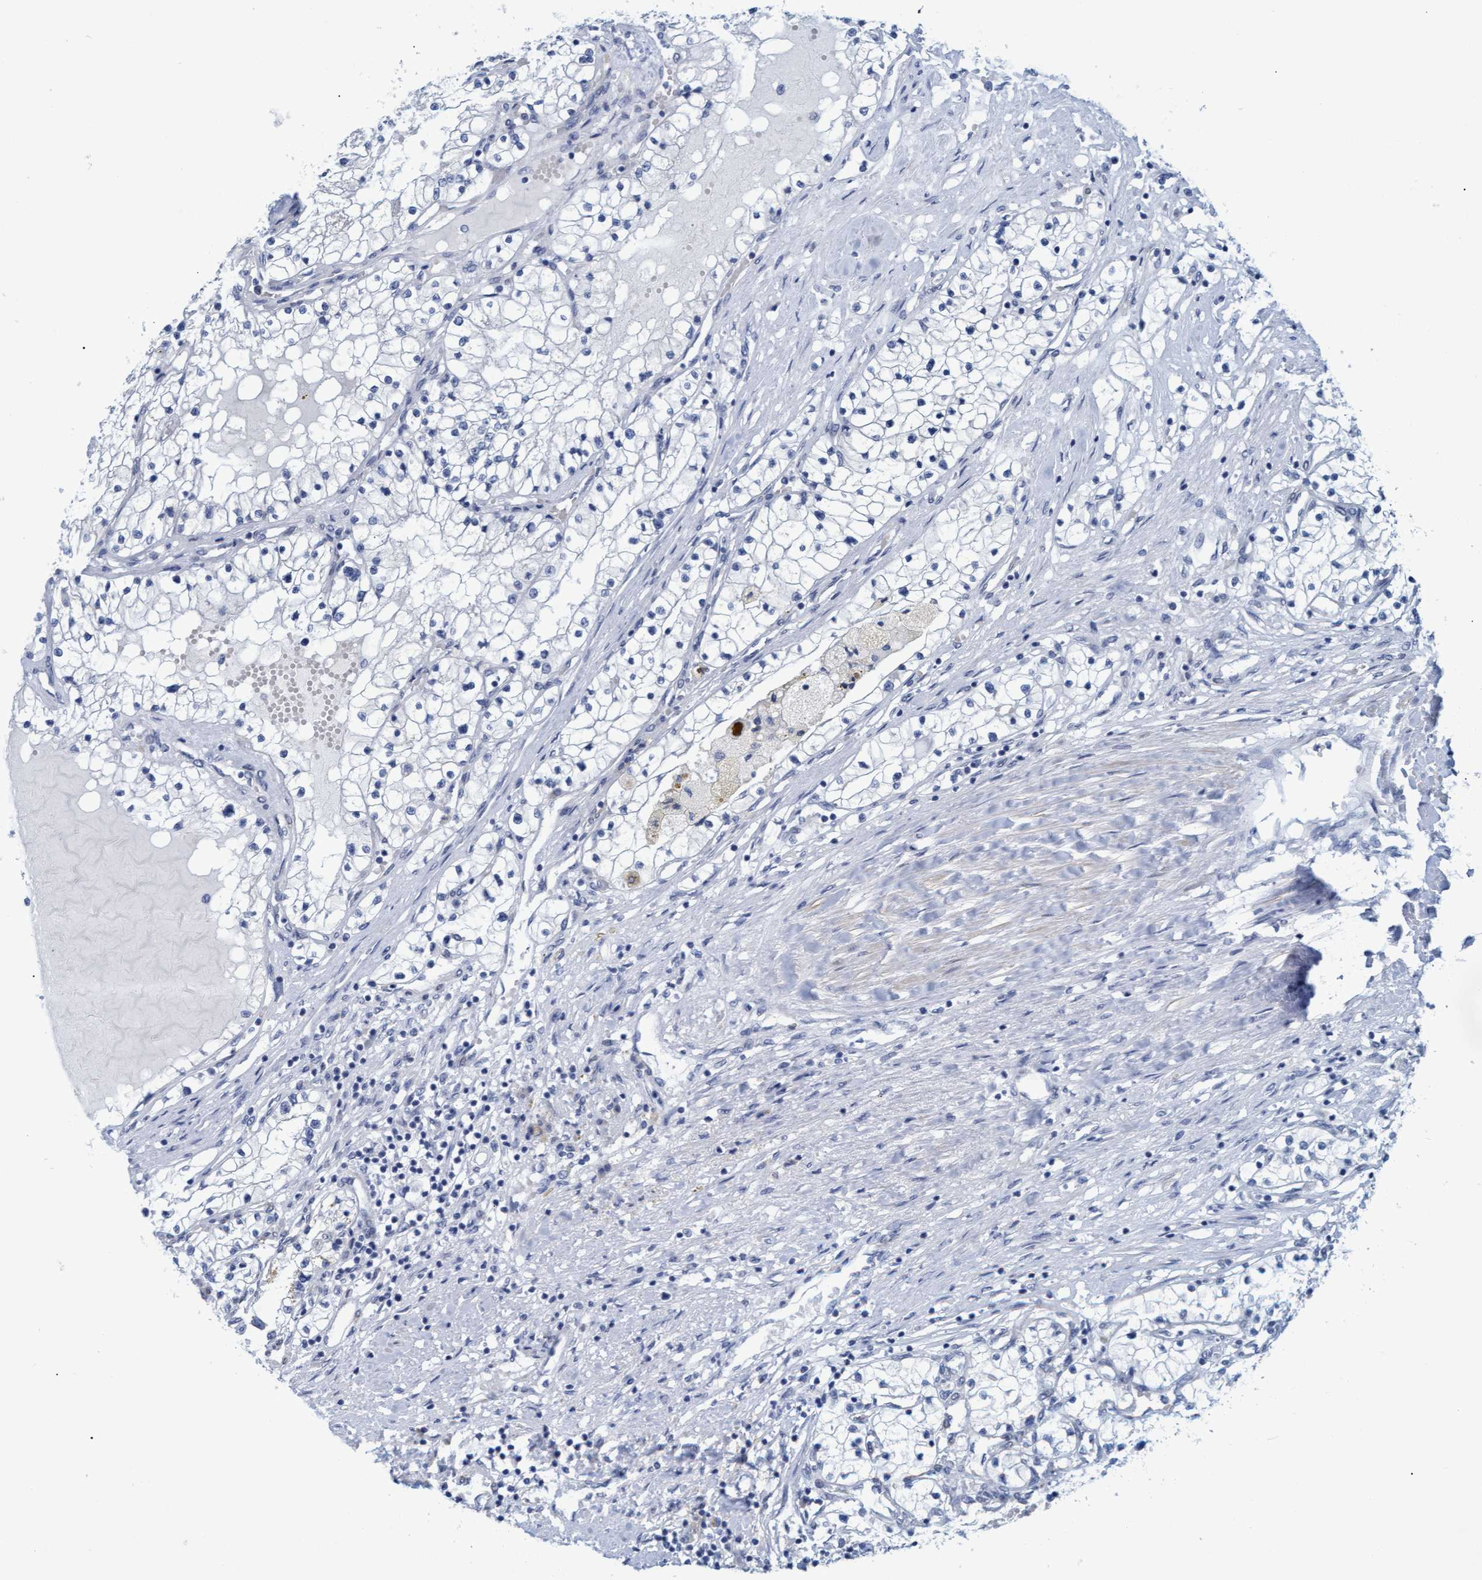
{"staining": {"intensity": "negative", "quantity": "none", "location": "none"}, "tissue": "renal cancer", "cell_type": "Tumor cells", "image_type": "cancer", "snomed": [{"axis": "morphology", "description": "Adenocarcinoma, NOS"}, {"axis": "topography", "description": "Kidney"}], "caption": "An immunohistochemistry image of renal adenocarcinoma is shown. There is no staining in tumor cells of renal adenocarcinoma.", "gene": "SSTR3", "patient": {"sex": "male", "age": 68}}